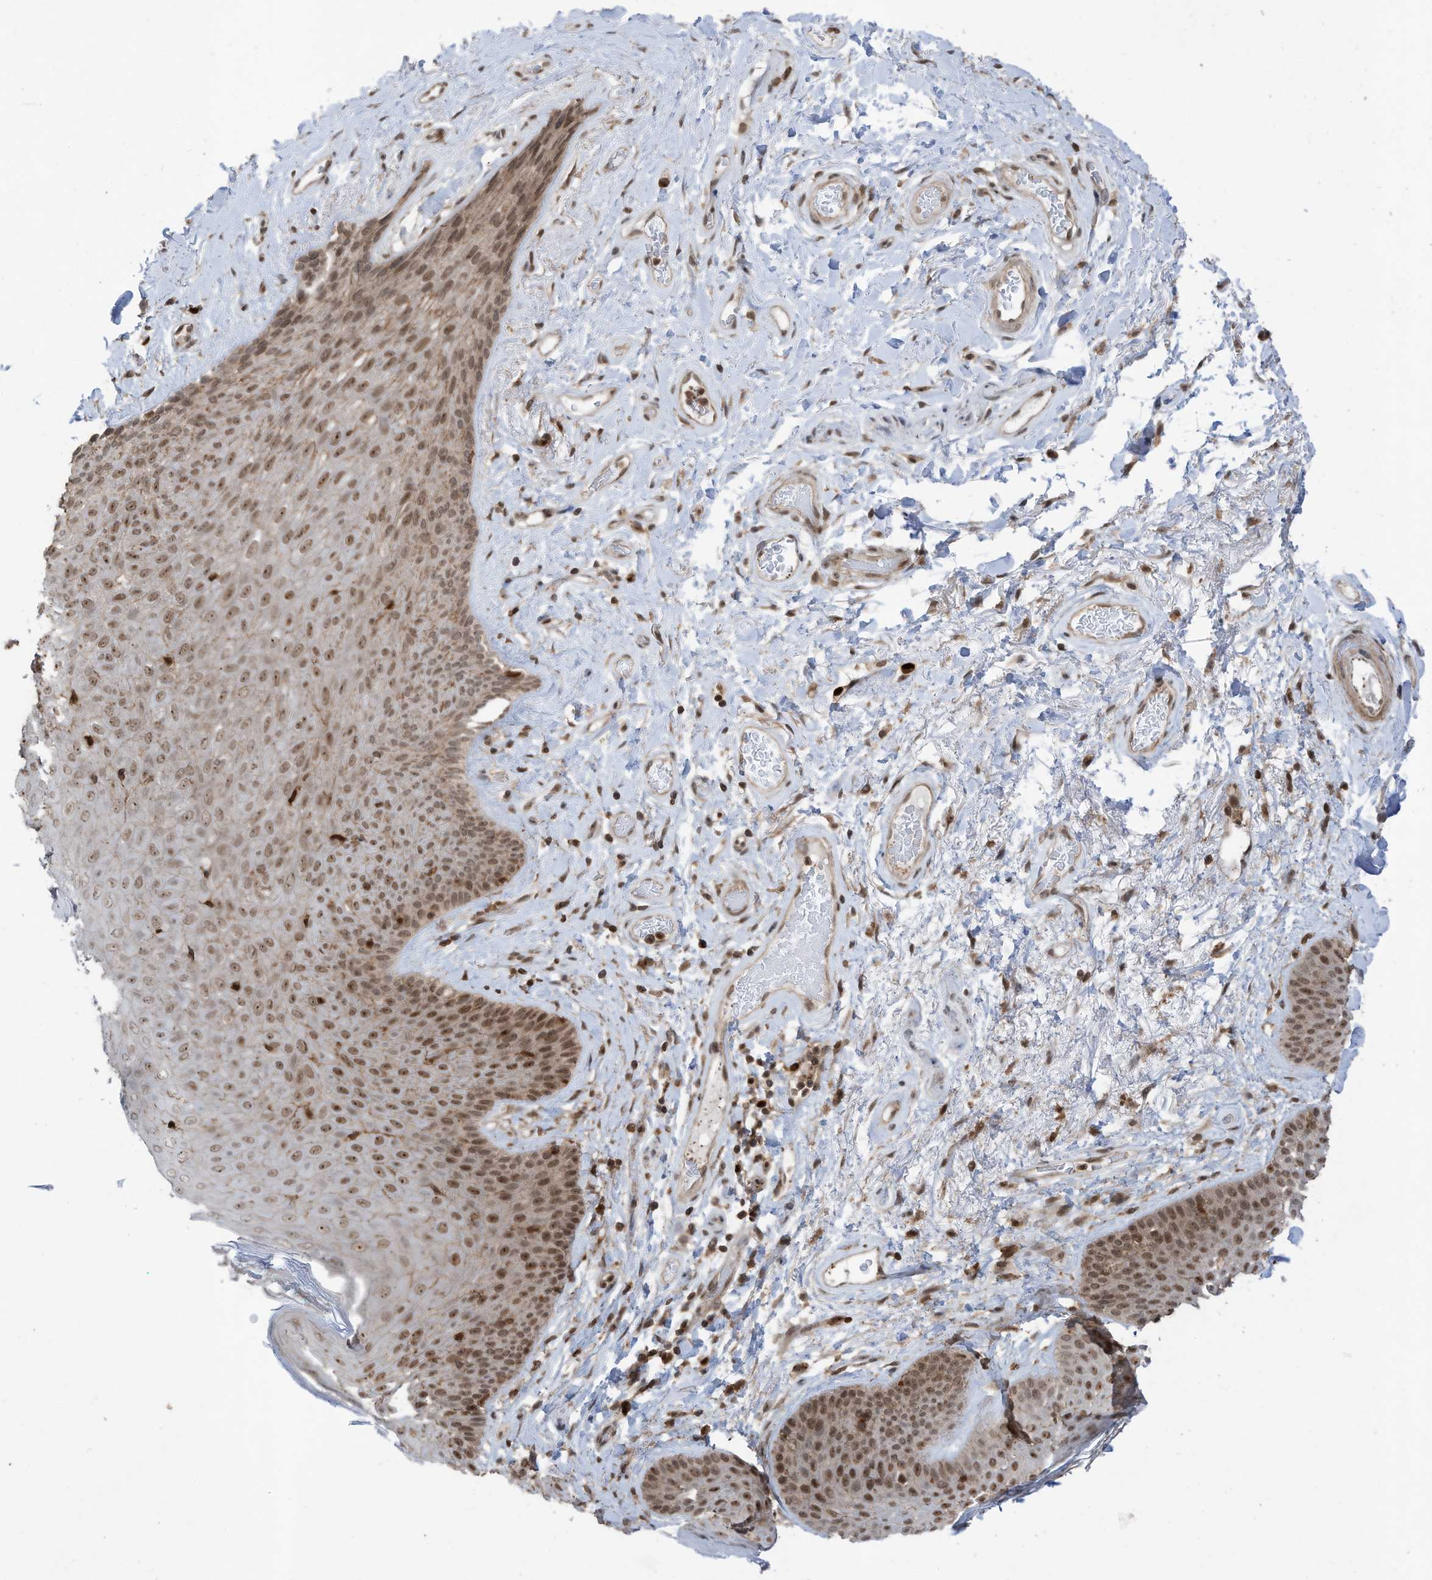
{"staining": {"intensity": "moderate", "quantity": ">75%", "location": "nuclear"}, "tissue": "skin", "cell_type": "Epidermal cells", "image_type": "normal", "snomed": [{"axis": "morphology", "description": "Normal tissue, NOS"}, {"axis": "topography", "description": "Anal"}], "caption": "A photomicrograph of human skin stained for a protein reveals moderate nuclear brown staining in epidermal cells. Ihc stains the protein in brown and the nuclei are stained blue.", "gene": "REPIN1", "patient": {"sex": "male", "age": 74}}